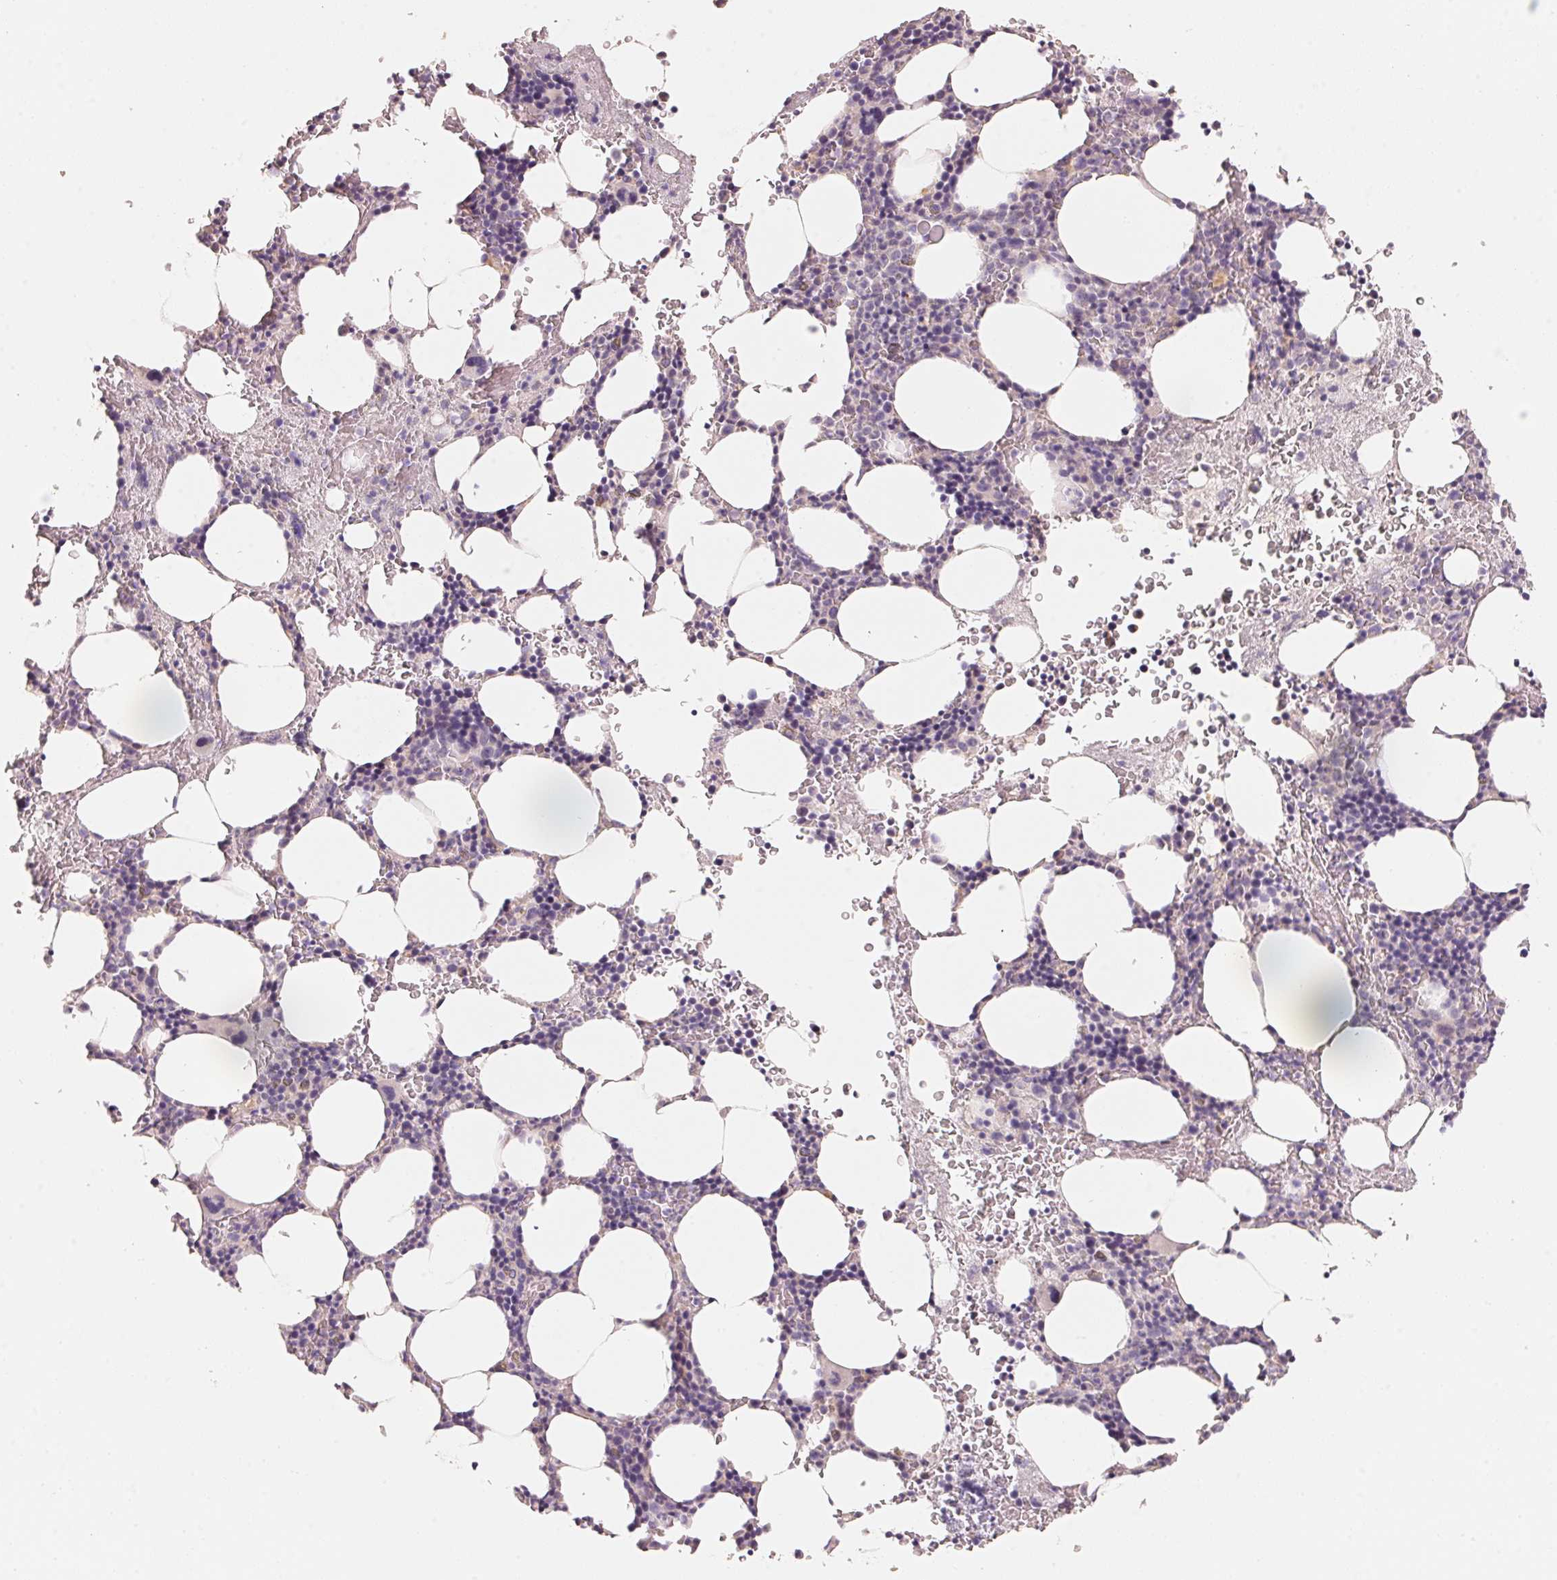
{"staining": {"intensity": "negative", "quantity": "none", "location": "none"}, "tissue": "bone marrow", "cell_type": "Hematopoietic cells", "image_type": "normal", "snomed": [{"axis": "morphology", "description": "Normal tissue, NOS"}, {"axis": "topography", "description": "Bone marrow"}], "caption": "DAB (3,3'-diaminobenzidine) immunohistochemical staining of benign bone marrow demonstrates no significant positivity in hematopoietic cells. (Stains: DAB (3,3'-diaminobenzidine) immunohistochemistry with hematoxylin counter stain, Microscopy: brightfield microscopy at high magnification).", "gene": "TP53AIP1", "patient": {"sex": "male", "age": 77}}